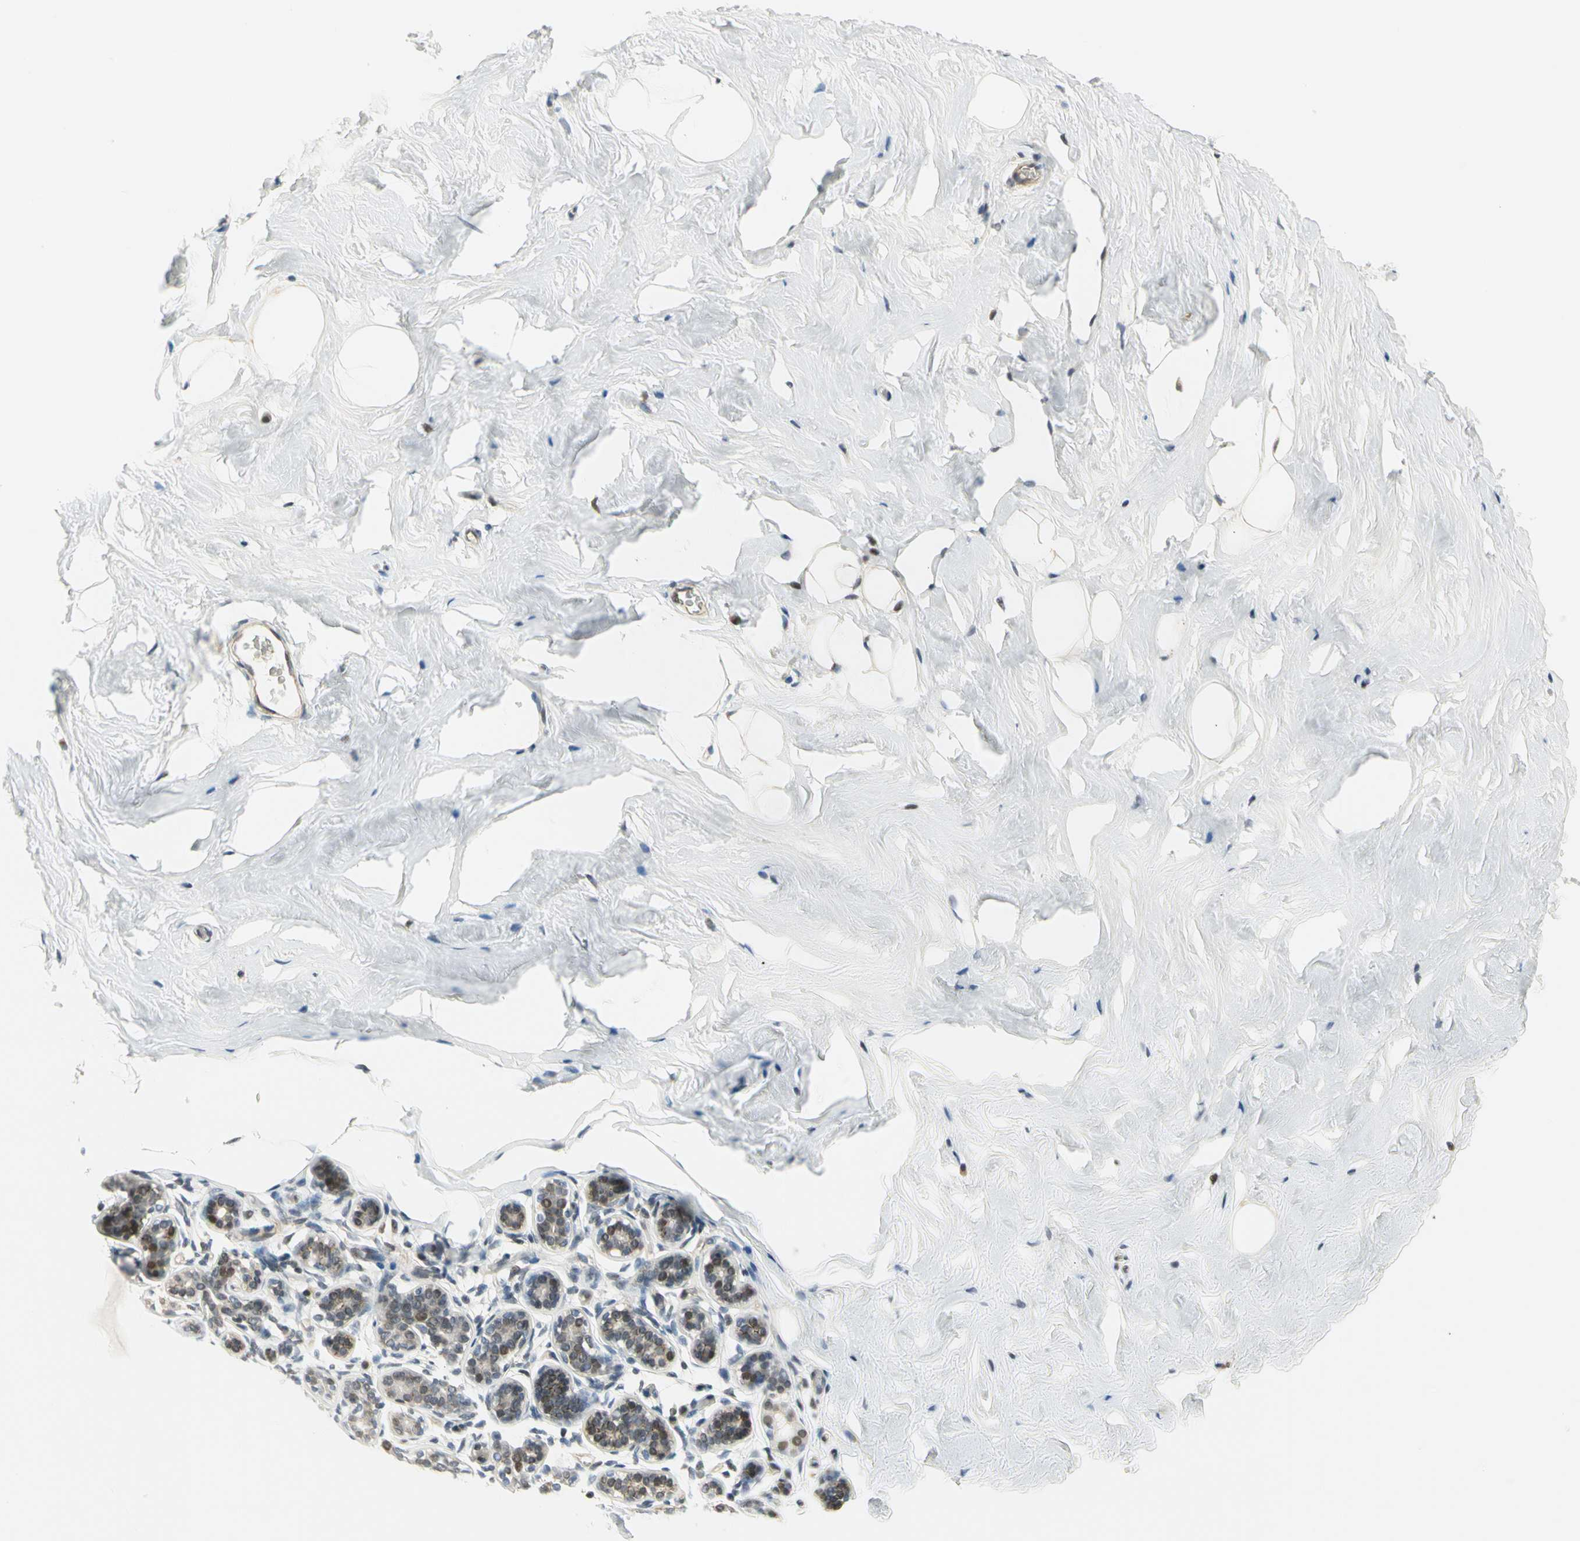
{"staining": {"intensity": "negative", "quantity": "none", "location": "none"}, "tissue": "breast", "cell_type": "Adipocytes", "image_type": "normal", "snomed": [{"axis": "morphology", "description": "Normal tissue, NOS"}, {"axis": "topography", "description": "Breast"}], "caption": "IHC histopathology image of normal human breast stained for a protein (brown), which shows no positivity in adipocytes. (Brightfield microscopy of DAB (3,3'-diaminobenzidine) immunohistochemistry (IHC) at high magnification).", "gene": "IMPG2", "patient": {"sex": "female", "age": 75}}